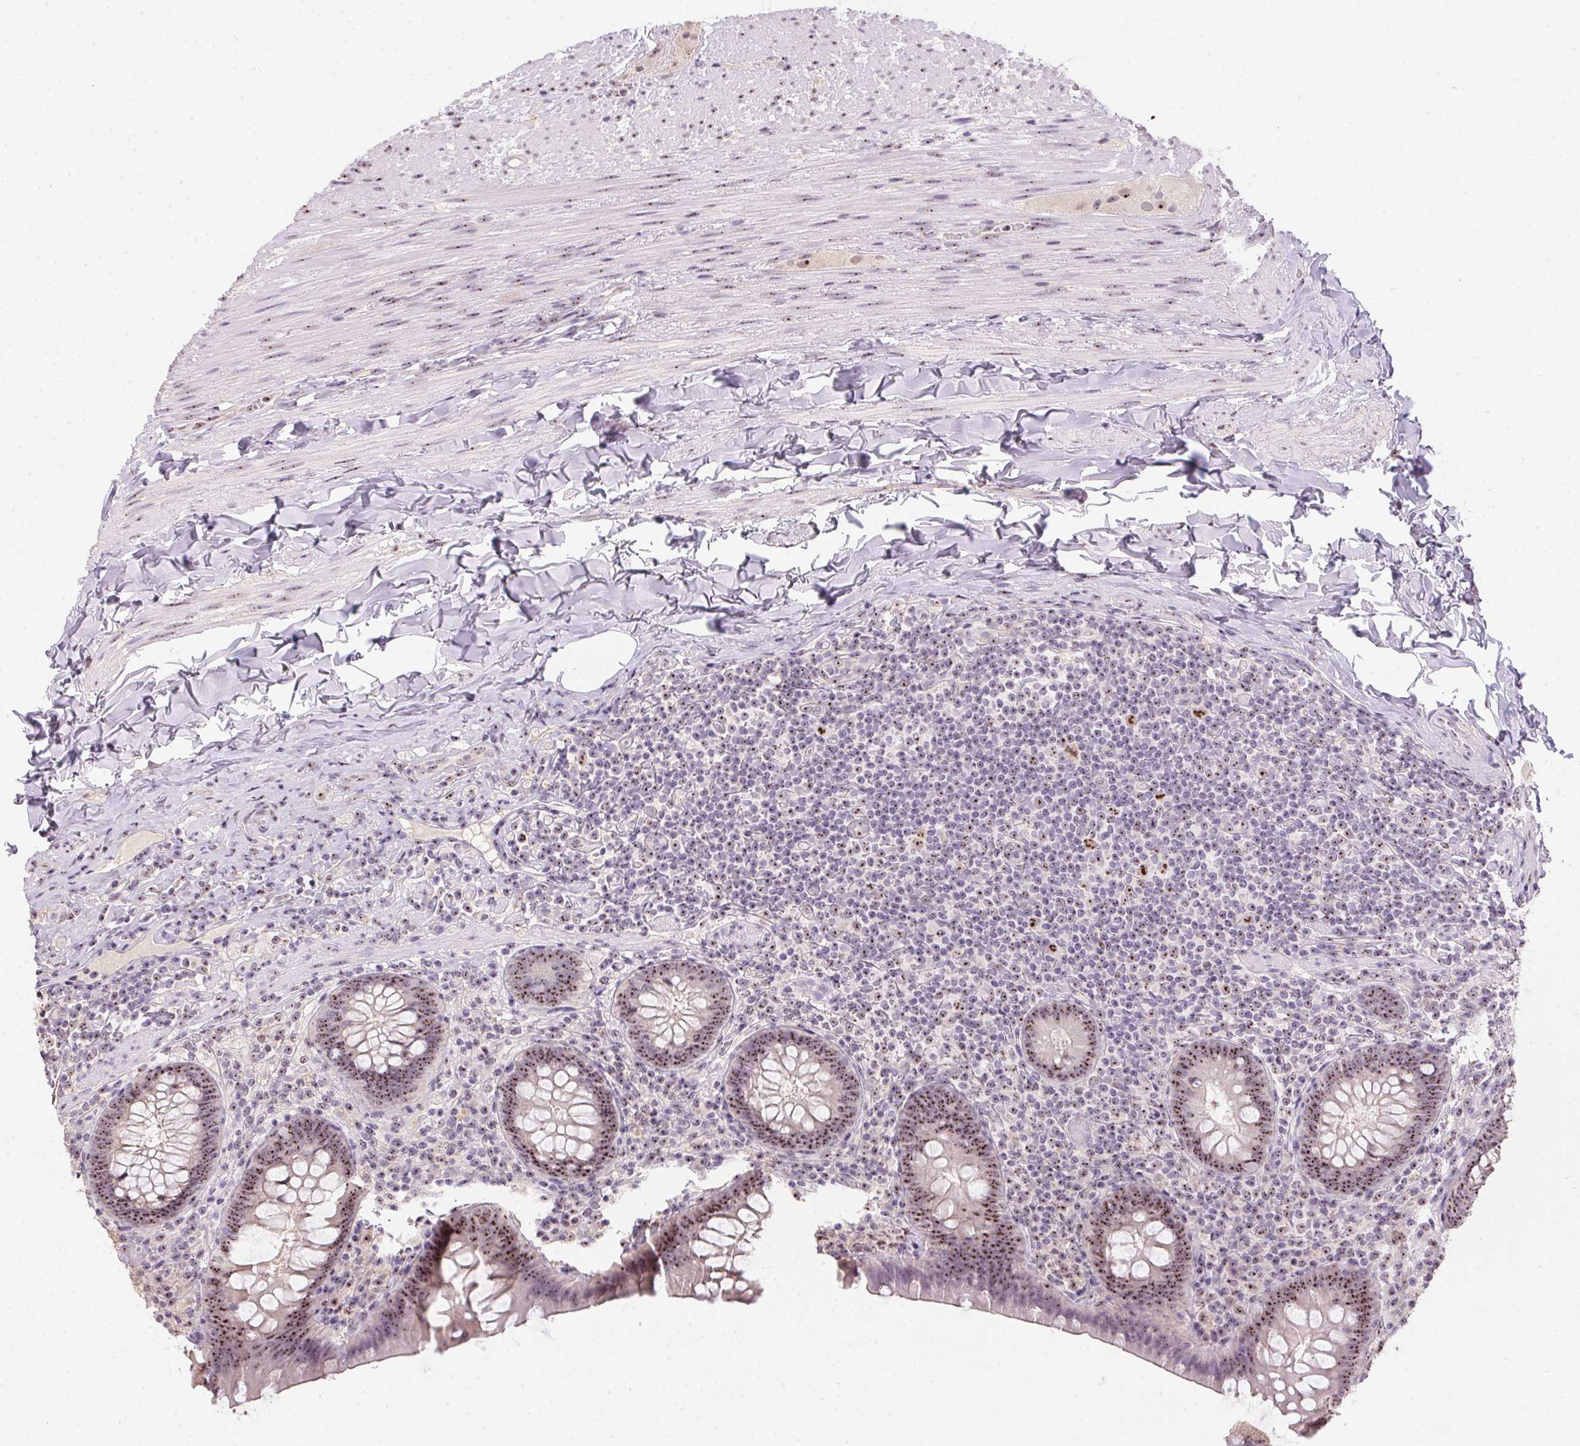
{"staining": {"intensity": "weak", "quantity": ">75%", "location": "nuclear"}, "tissue": "appendix", "cell_type": "Glandular cells", "image_type": "normal", "snomed": [{"axis": "morphology", "description": "Normal tissue, NOS"}, {"axis": "topography", "description": "Appendix"}], "caption": "A high-resolution histopathology image shows IHC staining of unremarkable appendix, which displays weak nuclear positivity in approximately >75% of glandular cells.", "gene": "BATF2", "patient": {"sex": "male", "age": 47}}